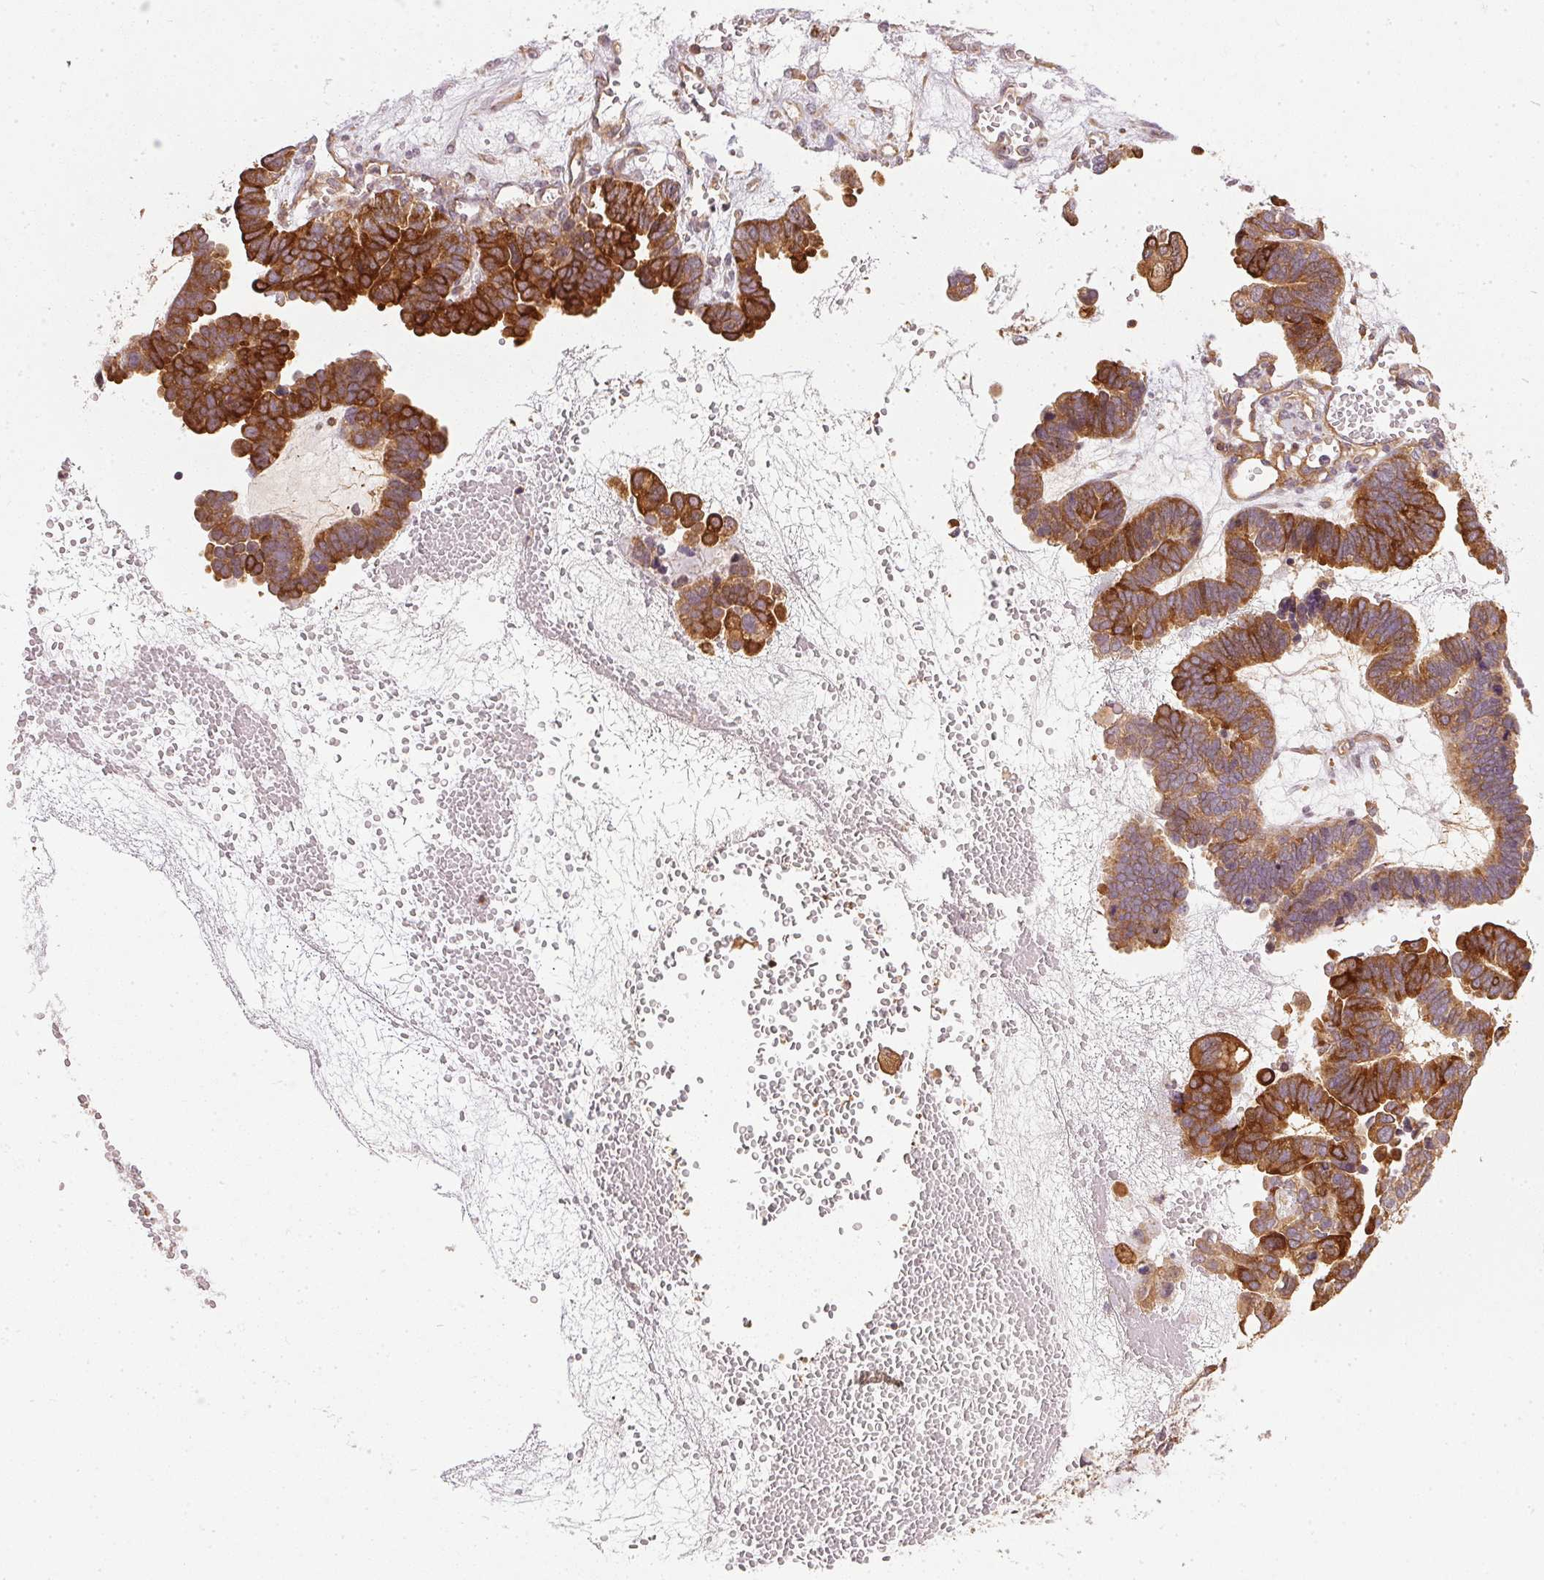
{"staining": {"intensity": "strong", "quantity": ">75%", "location": "cytoplasmic/membranous"}, "tissue": "ovarian cancer", "cell_type": "Tumor cells", "image_type": "cancer", "snomed": [{"axis": "morphology", "description": "Cystadenocarcinoma, serous, NOS"}, {"axis": "topography", "description": "Ovary"}], "caption": "Protein positivity by immunohistochemistry (IHC) shows strong cytoplasmic/membranous positivity in approximately >75% of tumor cells in ovarian cancer (serous cystadenocarcinoma). (DAB (3,3'-diaminobenzidine) IHC, brown staining for protein, blue staining for nuclei).", "gene": "NADK2", "patient": {"sex": "female", "age": 51}}